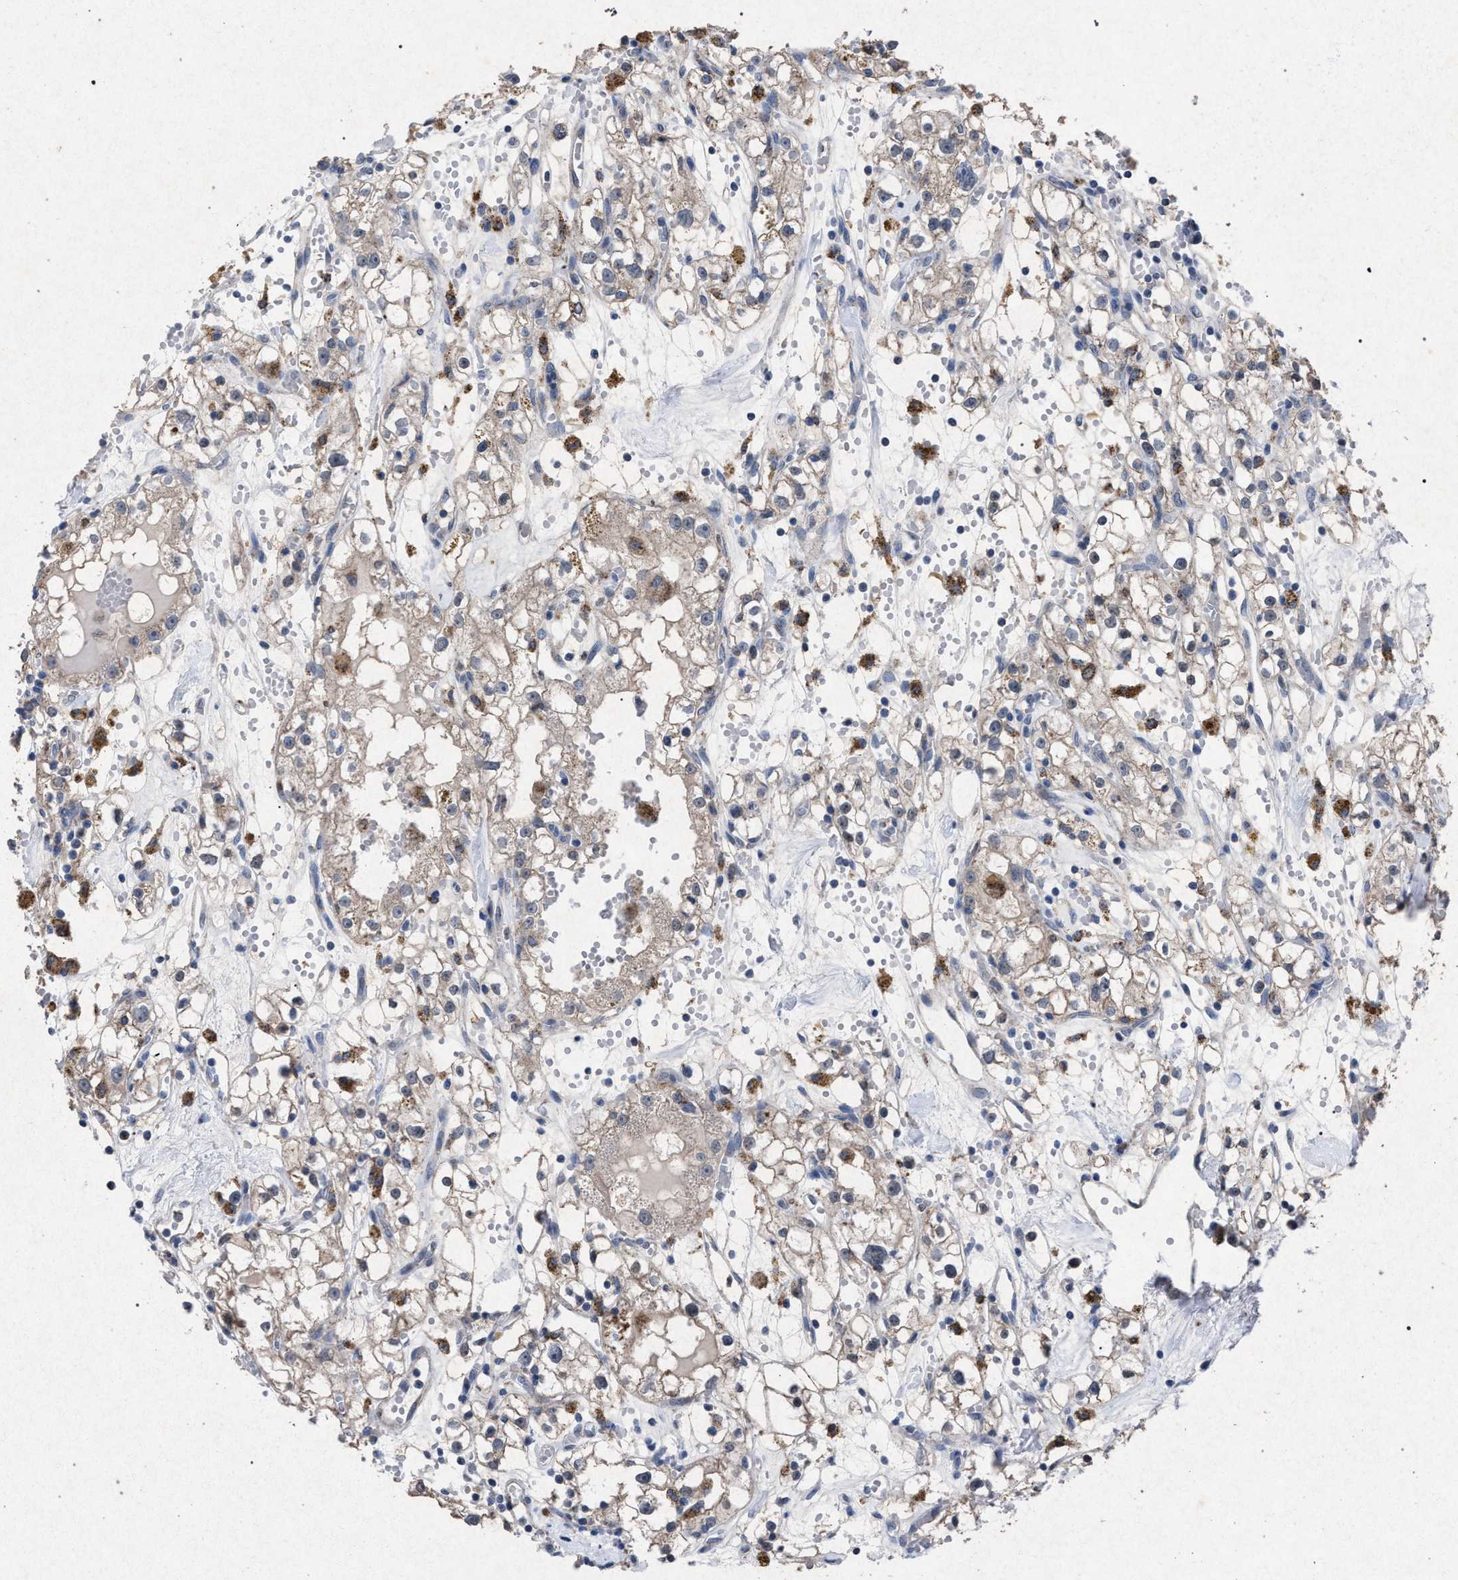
{"staining": {"intensity": "weak", "quantity": ">75%", "location": "cytoplasmic/membranous"}, "tissue": "renal cancer", "cell_type": "Tumor cells", "image_type": "cancer", "snomed": [{"axis": "morphology", "description": "Adenocarcinoma, NOS"}, {"axis": "topography", "description": "Kidney"}], "caption": "Weak cytoplasmic/membranous staining for a protein is appreciated in about >75% of tumor cells of renal adenocarcinoma using immunohistochemistry (IHC).", "gene": "HSD17B4", "patient": {"sex": "male", "age": 56}}